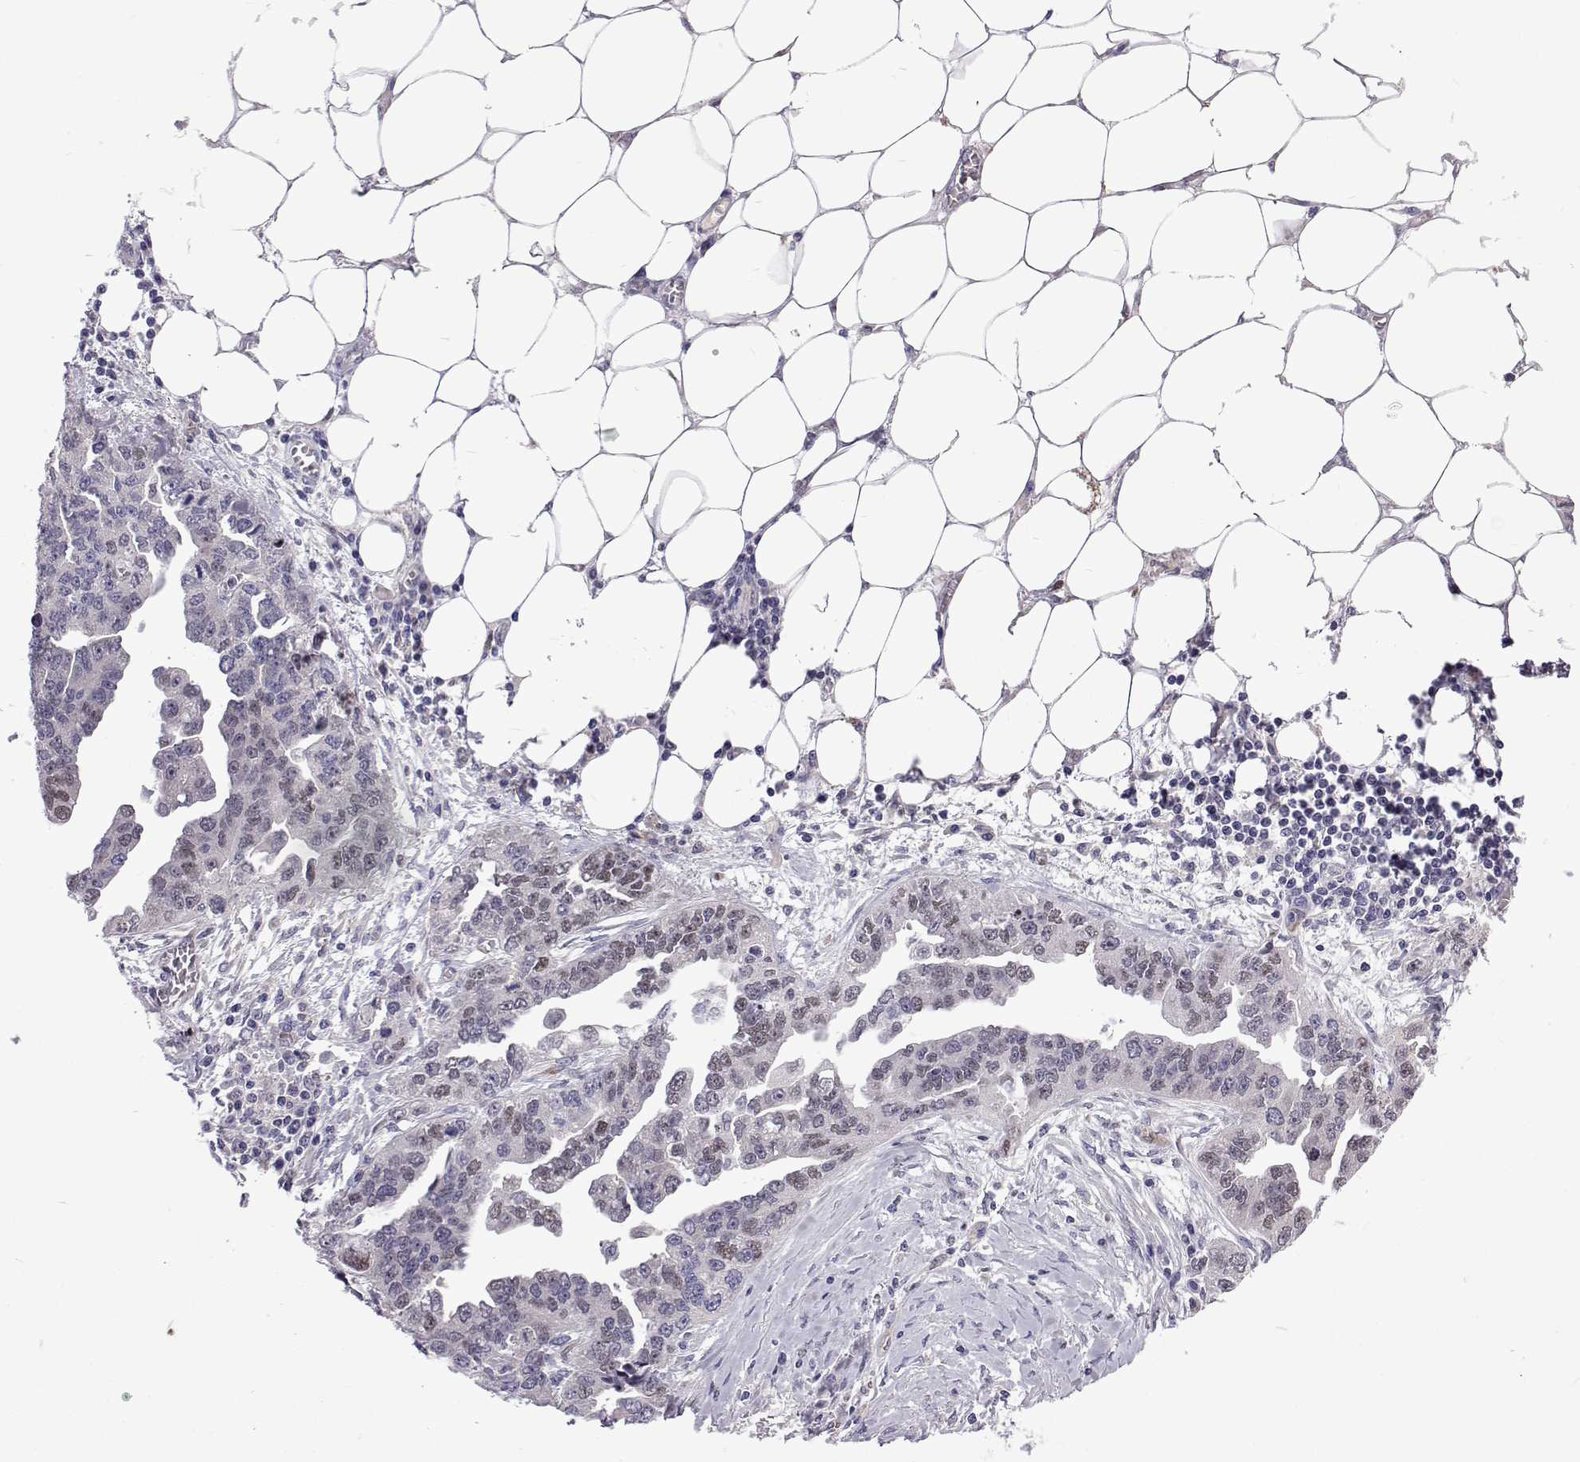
{"staining": {"intensity": "weak", "quantity": "<25%", "location": "nuclear"}, "tissue": "ovarian cancer", "cell_type": "Tumor cells", "image_type": "cancer", "snomed": [{"axis": "morphology", "description": "Cystadenocarcinoma, serous, NOS"}, {"axis": "topography", "description": "Ovary"}], "caption": "Serous cystadenocarcinoma (ovarian) was stained to show a protein in brown. There is no significant staining in tumor cells. (Brightfield microscopy of DAB immunohistochemistry at high magnification).", "gene": "TCF15", "patient": {"sex": "female", "age": 75}}